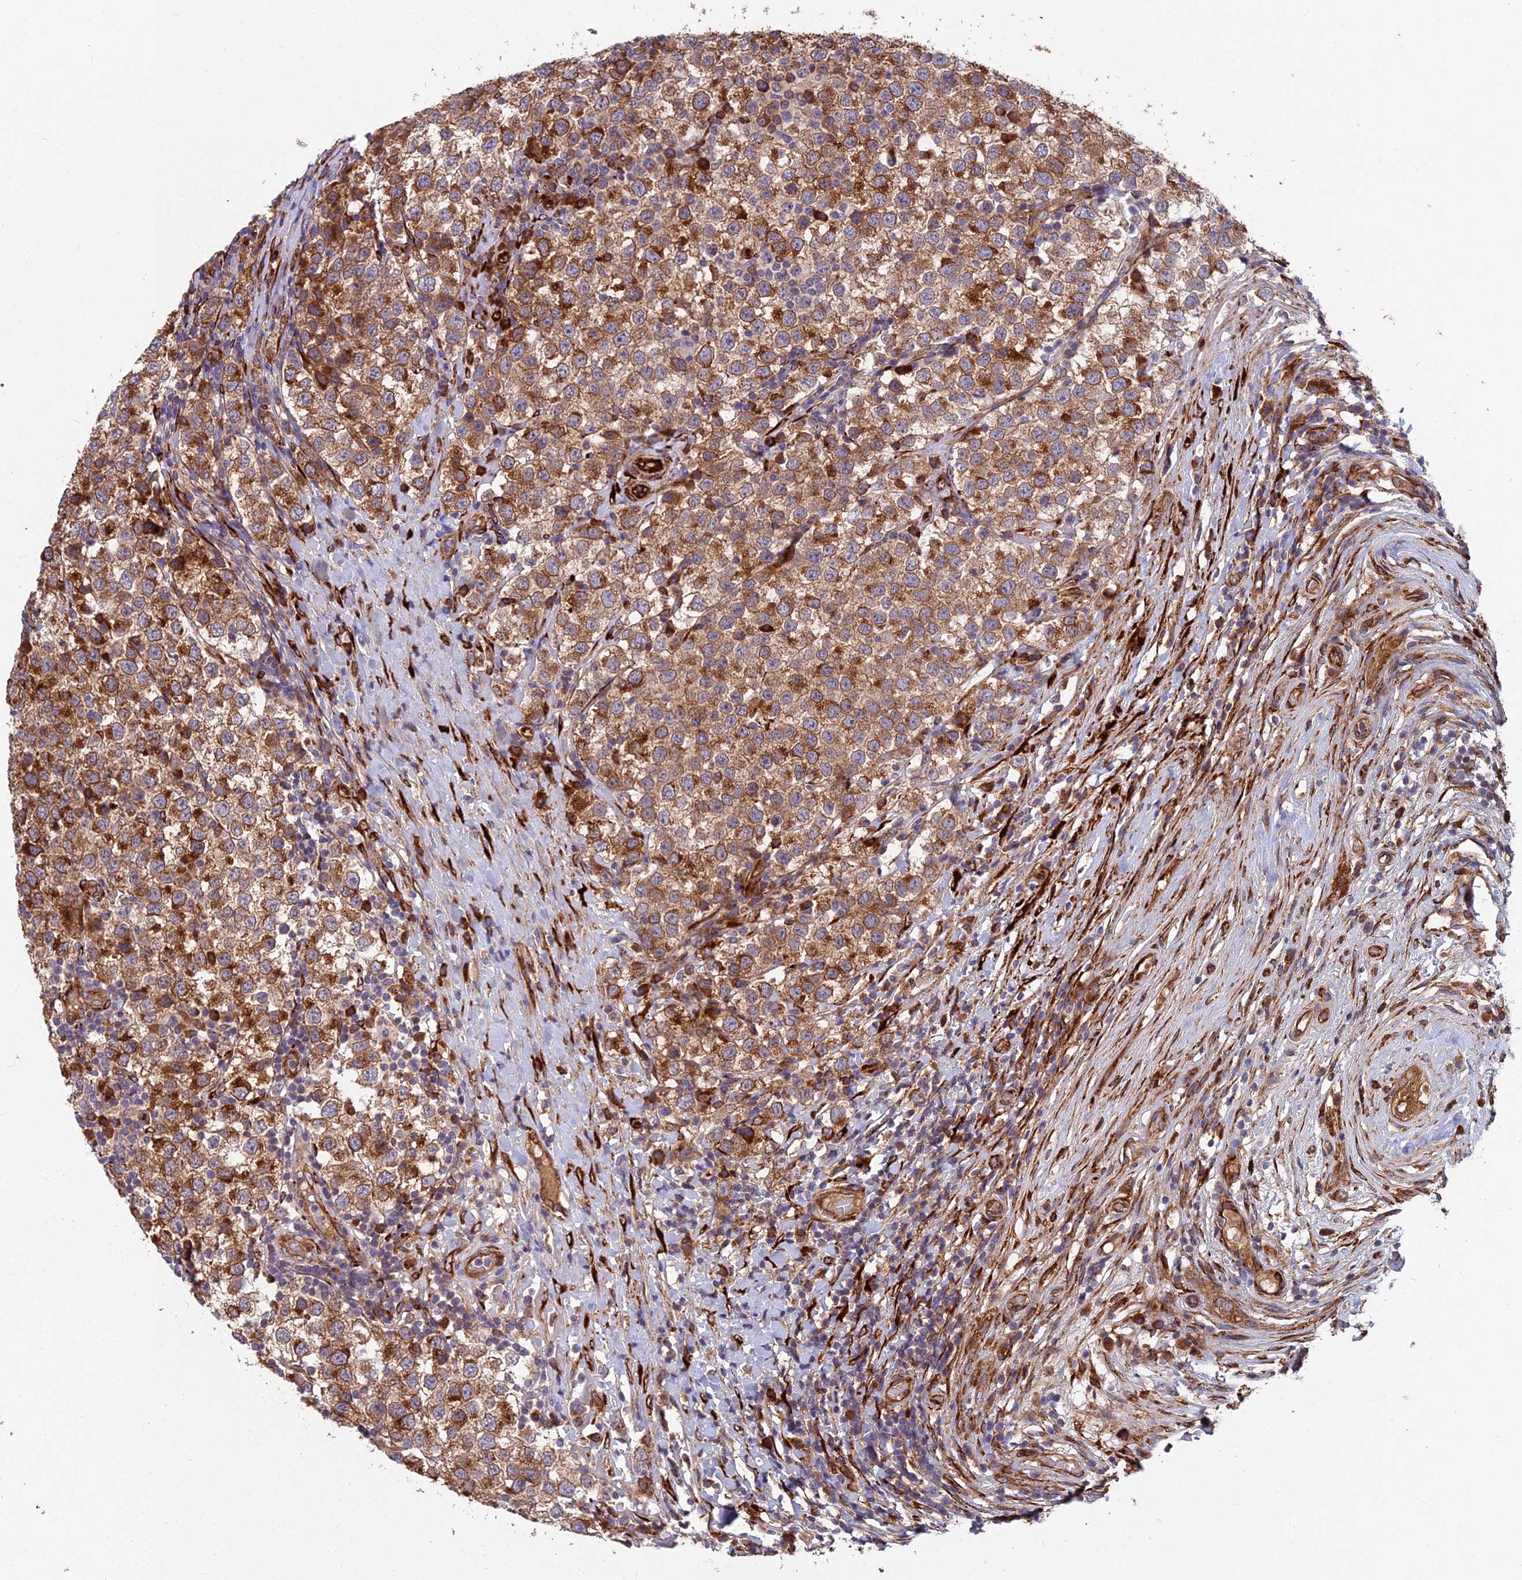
{"staining": {"intensity": "moderate", "quantity": ">75%", "location": "cytoplasmic/membranous"}, "tissue": "testis cancer", "cell_type": "Tumor cells", "image_type": "cancer", "snomed": [{"axis": "morphology", "description": "Seminoma, NOS"}, {"axis": "topography", "description": "Testis"}], "caption": "DAB immunohistochemical staining of human seminoma (testis) demonstrates moderate cytoplasmic/membranous protein staining in about >75% of tumor cells. (DAB IHC, brown staining for protein, blue staining for nuclei).", "gene": "NDUFAF7", "patient": {"sex": "male", "age": 34}}